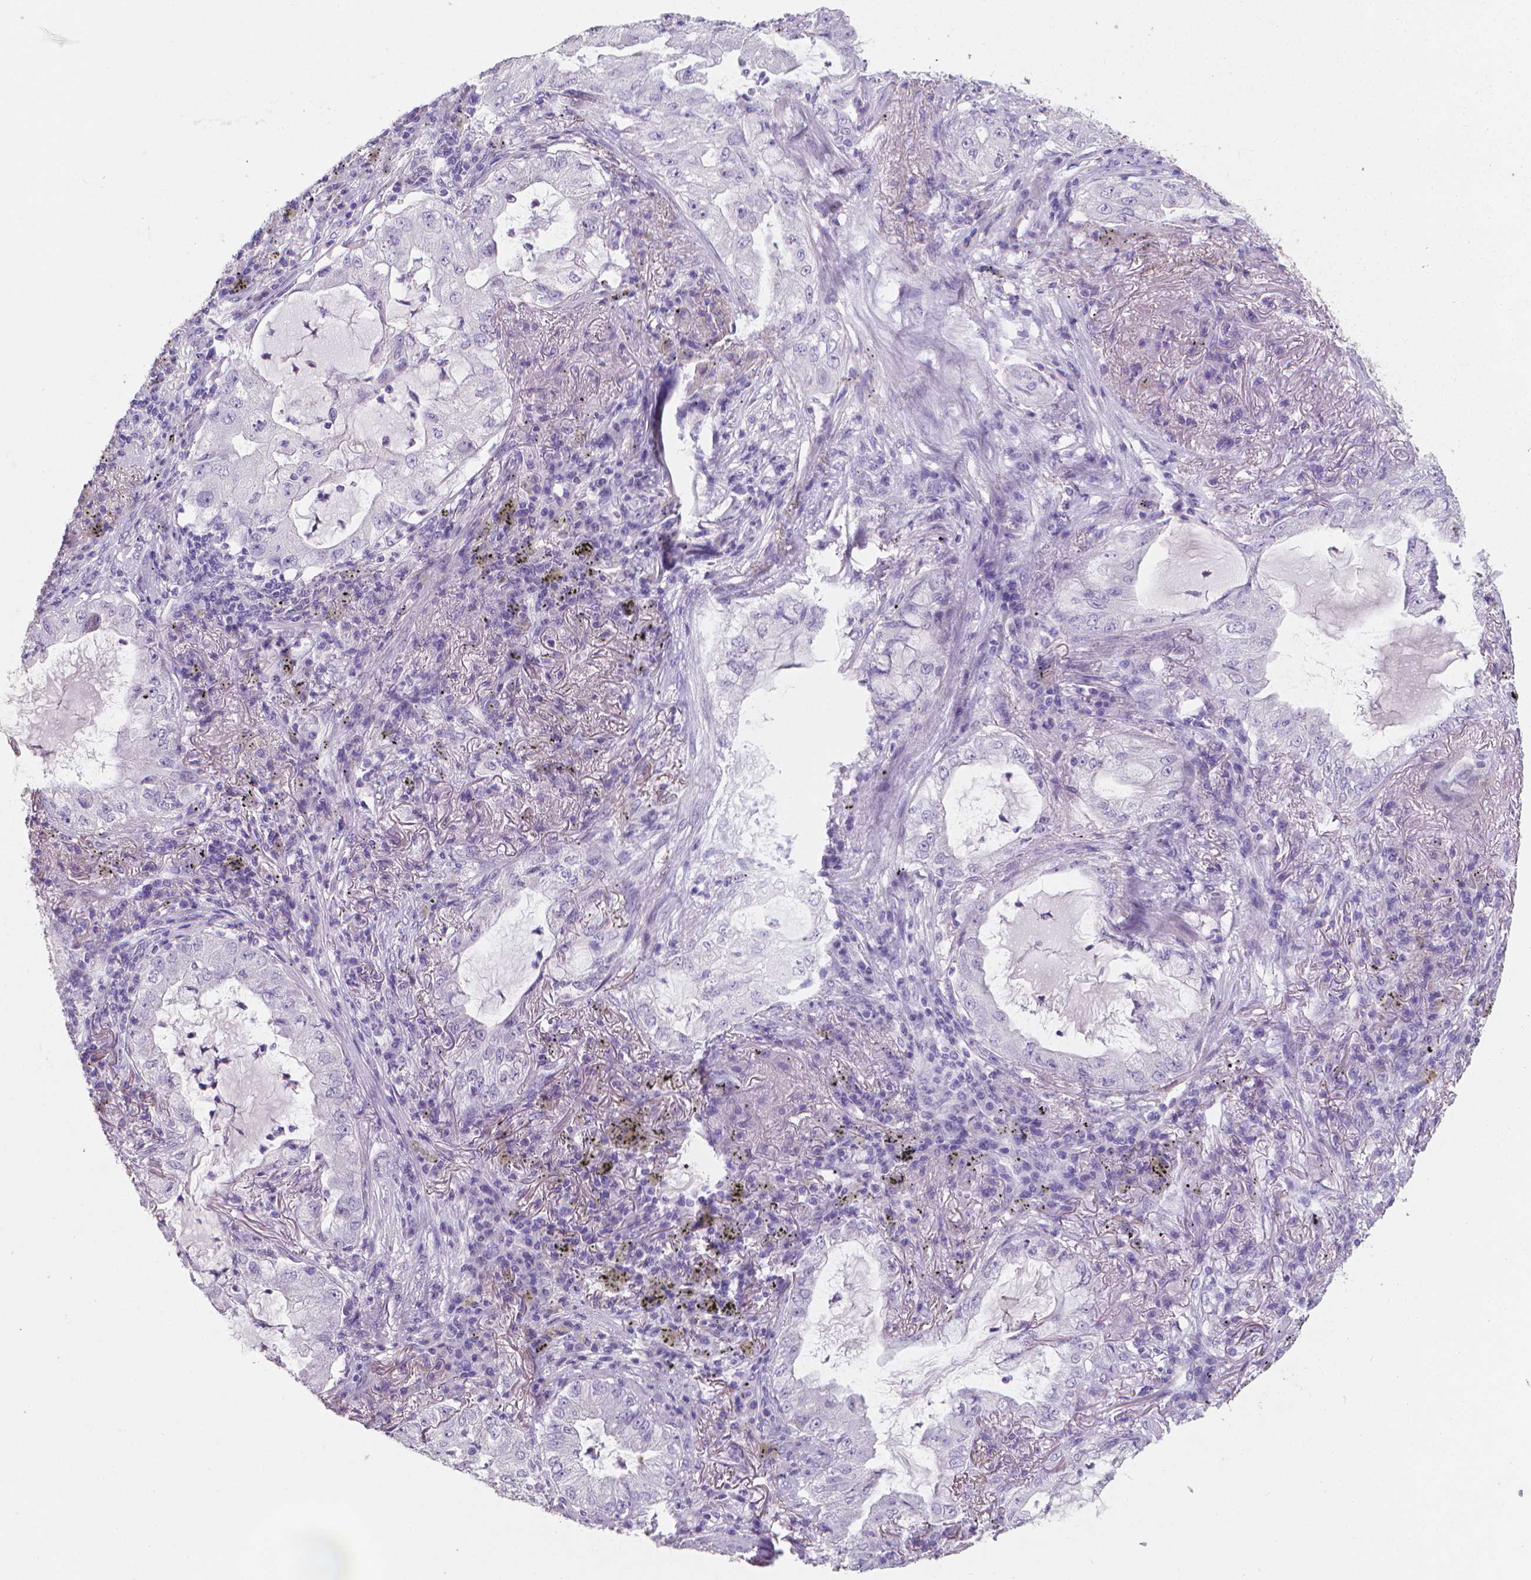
{"staining": {"intensity": "negative", "quantity": "none", "location": "none"}, "tissue": "lung cancer", "cell_type": "Tumor cells", "image_type": "cancer", "snomed": [{"axis": "morphology", "description": "Adenocarcinoma, NOS"}, {"axis": "topography", "description": "Lung"}], "caption": "DAB (3,3'-diaminobenzidine) immunohistochemical staining of human lung adenocarcinoma exhibits no significant expression in tumor cells.", "gene": "XPNPEP2", "patient": {"sex": "female", "age": 73}}